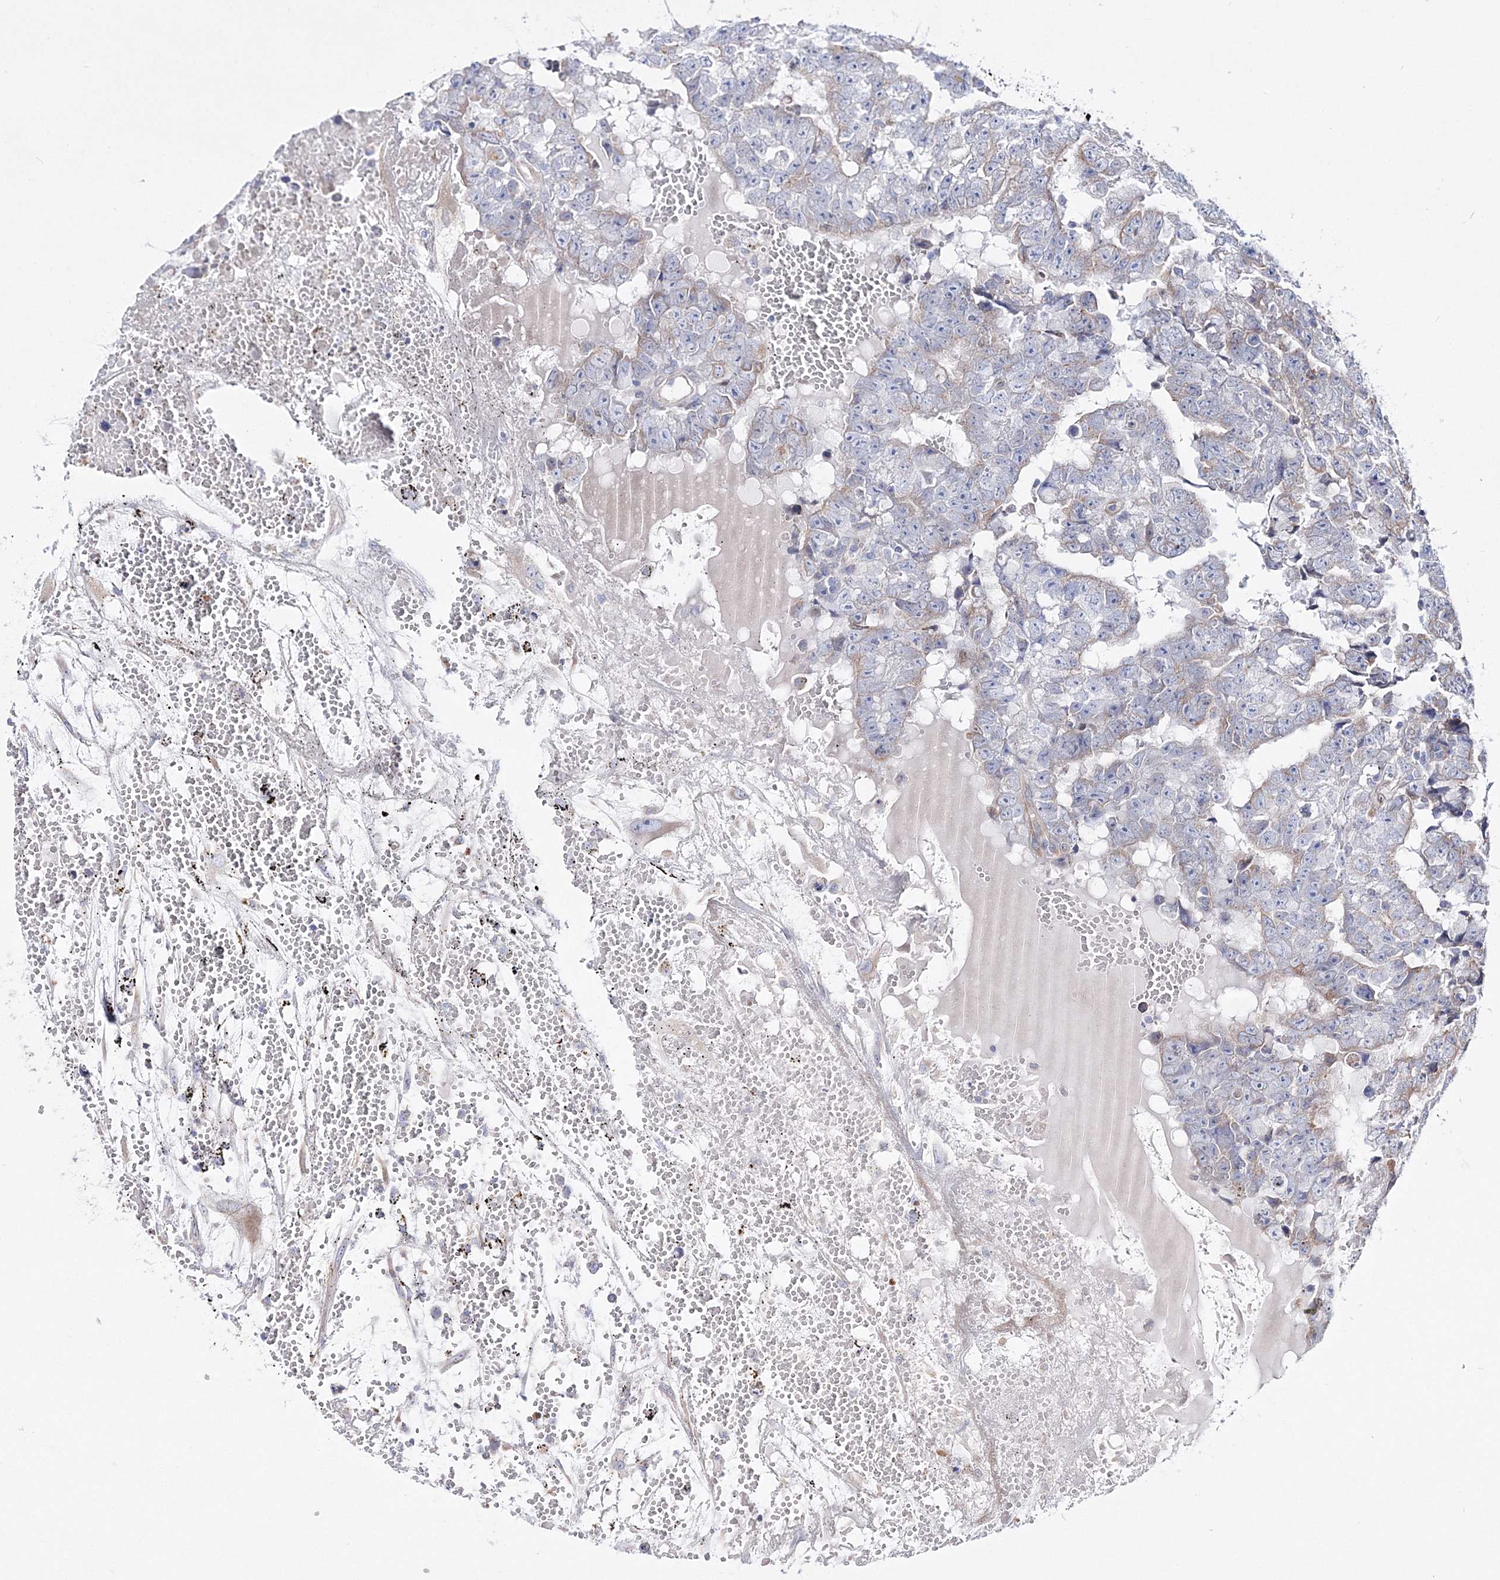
{"staining": {"intensity": "negative", "quantity": "none", "location": "none"}, "tissue": "testis cancer", "cell_type": "Tumor cells", "image_type": "cancer", "snomed": [{"axis": "morphology", "description": "Carcinoma, Embryonal, NOS"}, {"axis": "topography", "description": "Testis"}], "caption": "High magnification brightfield microscopy of embryonal carcinoma (testis) stained with DAB (3,3'-diaminobenzidine) (brown) and counterstained with hematoxylin (blue): tumor cells show no significant positivity.", "gene": "ARHGAP32", "patient": {"sex": "male", "age": 25}}